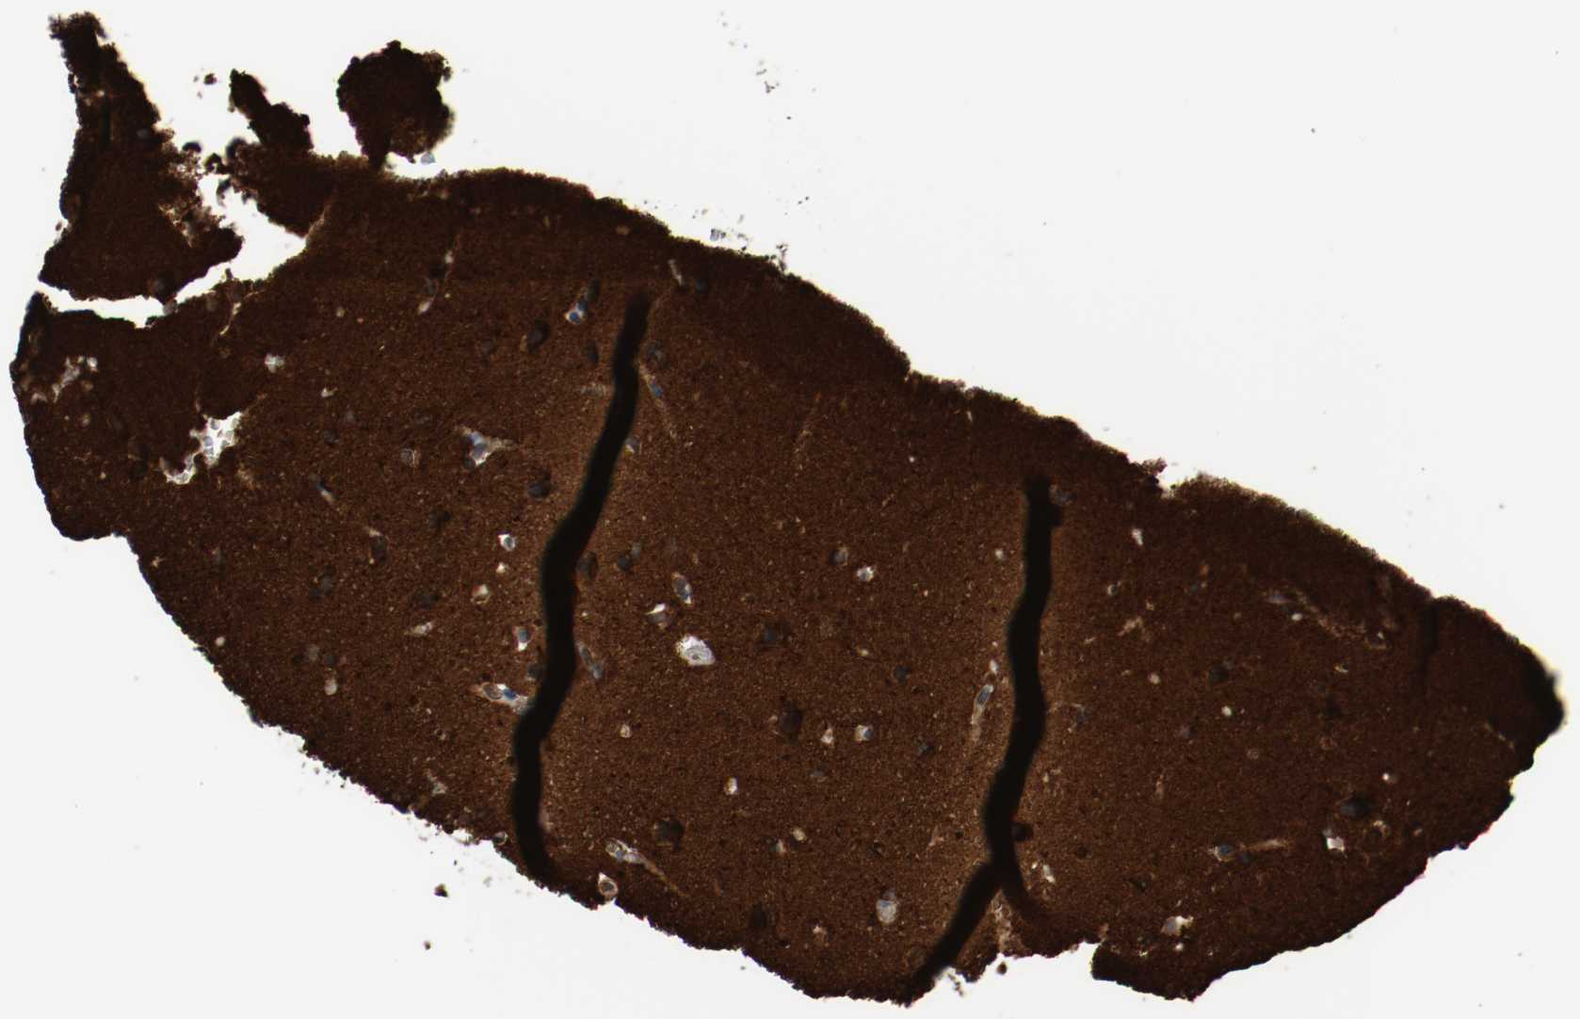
{"staining": {"intensity": "strong", "quantity": ">75%", "location": "cytoplasmic/membranous"}, "tissue": "glioma", "cell_type": "Tumor cells", "image_type": "cancer", "snomed": [{"axis": "morphology", "description": "Glioma, malignant, Low grade"}, {"axis": "topography", "description": "Cerebral cortex"}], "caption": "Immunohistochemical staining of glioma shows strong cytoplasmic/membranous protein expression in approximately >75% of tumor cells. The staining is performed using DAB brown chromogen to label protein expression. The nuclei are counter-stained blue using hematoxylin.", "gene": "RTN4", "patient": {"sex": "female", "age": 47}}